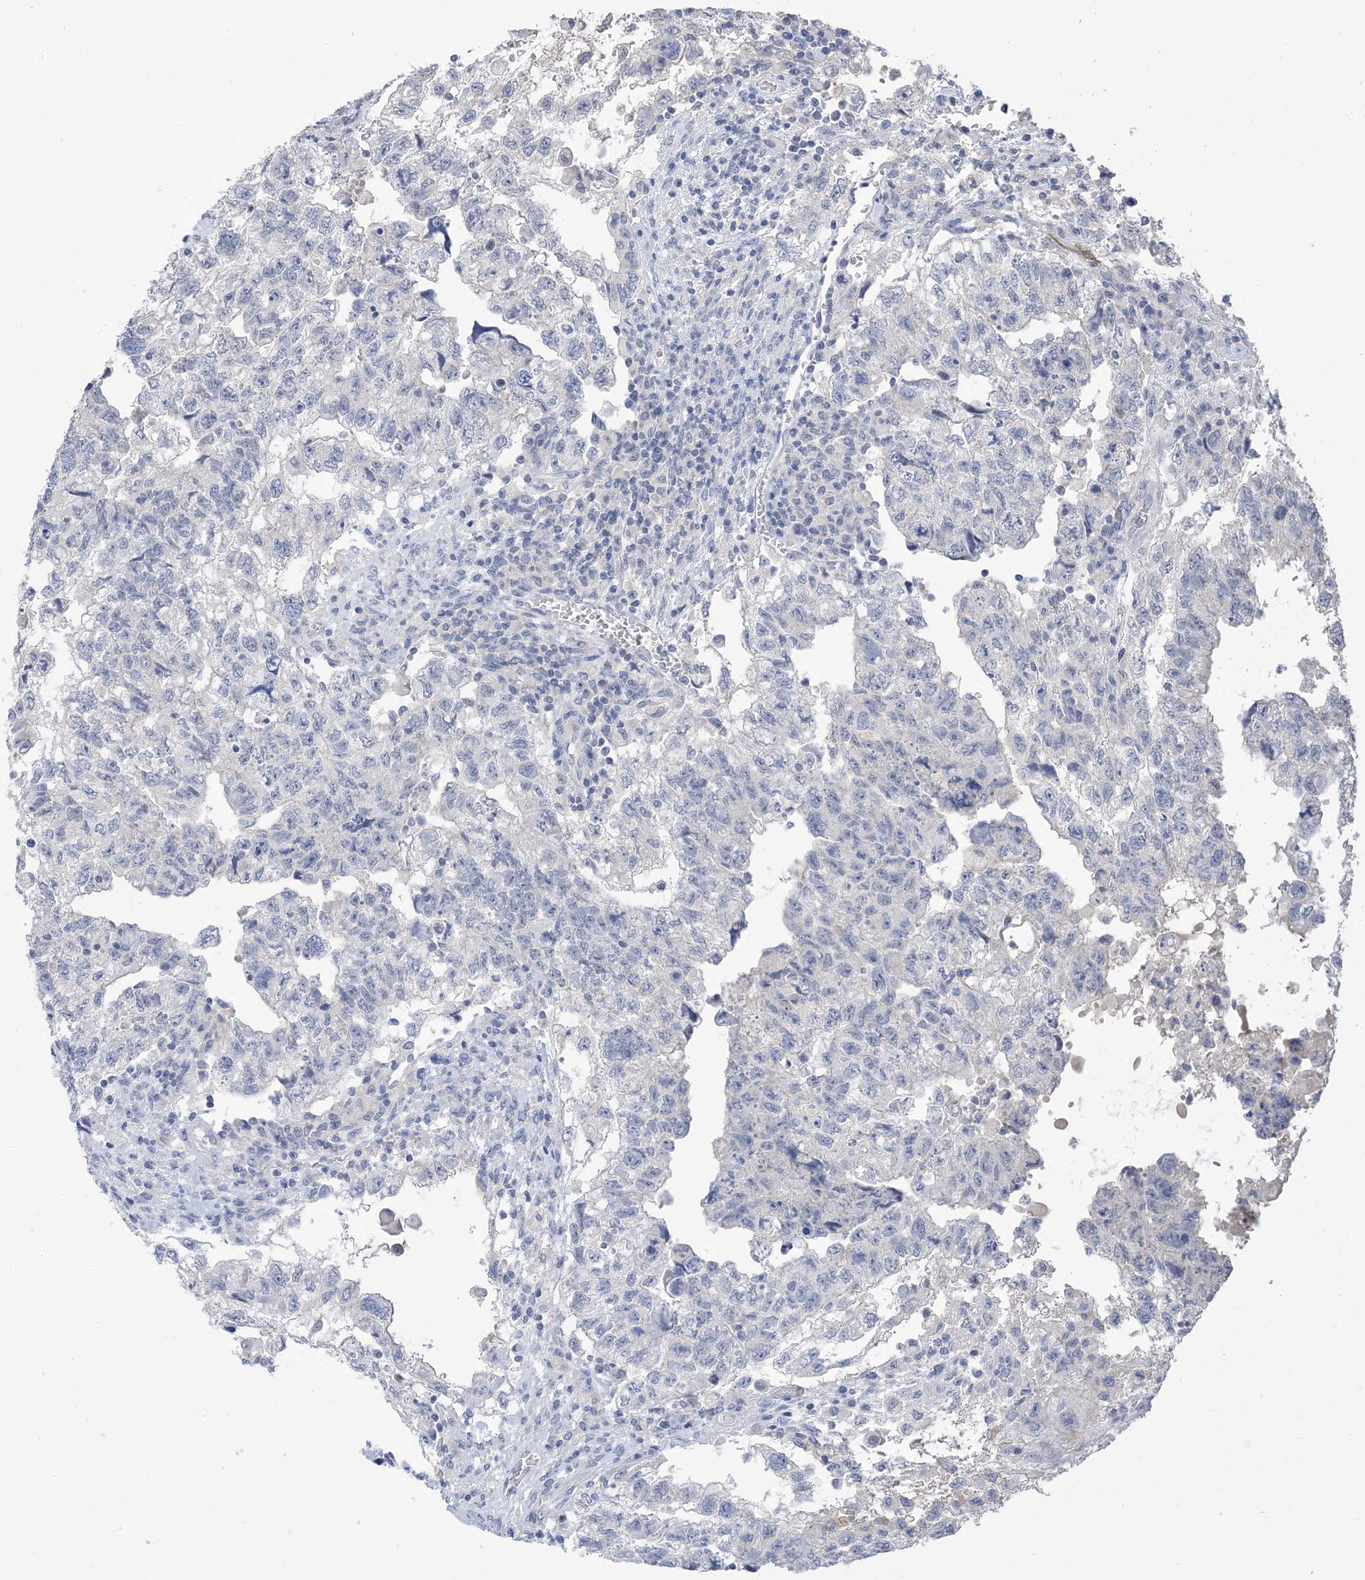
{"staining": {"intensity": "negative", "quantity": "none", "location": "none"}, "tissue": "testis cancer", "cell_type": "Tumor cells", "image_type": "cancer", "snomed": [{"axis": "morphology", "description": "Carcinoma, Embryonal, NOS"}, {"axis": "topography", "description": "Testis"}], "caption": "Image shows no significant protein staining in tumor cells of testis embryonal carcinoma.", "gene": "DSC3", "patient": {"sex": "male", "age": 36}}